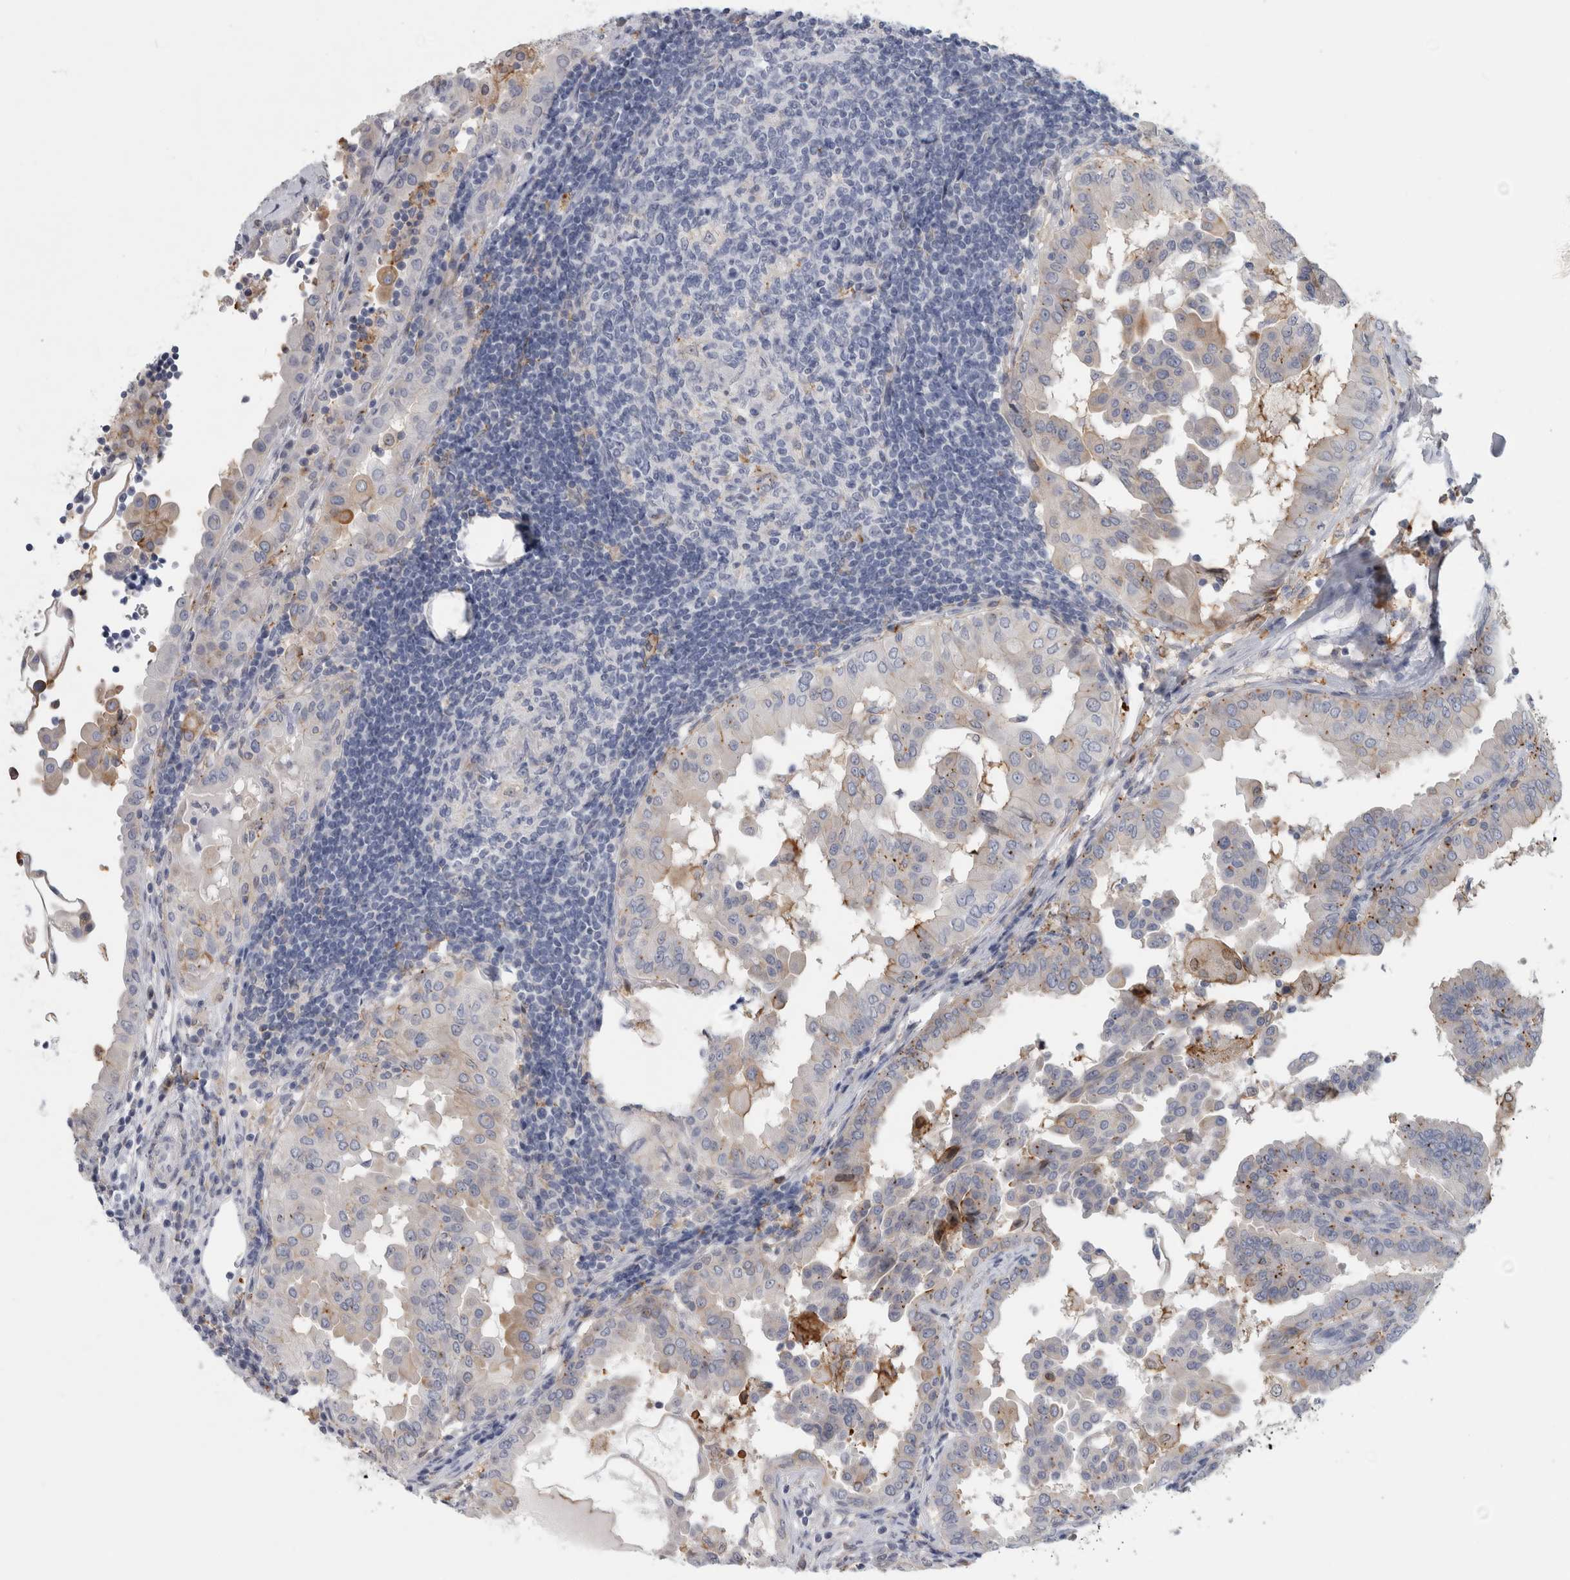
{"staining": {"intensity": "negative", "quantity": "none", "location": "none"}, "tissue": "thyroid cancer", "cell_type": "Tumor cells", "image_type": "cancer", "snomed": [{"axis": "morphology", "description": "Papillary adenocarcinoma, NOS"}, {"axis": "topography", "description": "Thyroid gland"}], "caption": "This is an immunohistochemistry (IHC) photomicrograph of thyroid cancer. There is no staining in tumor cells.", "gene": "DNAJC24", "patient": {"sex": "male", "age": 33}}